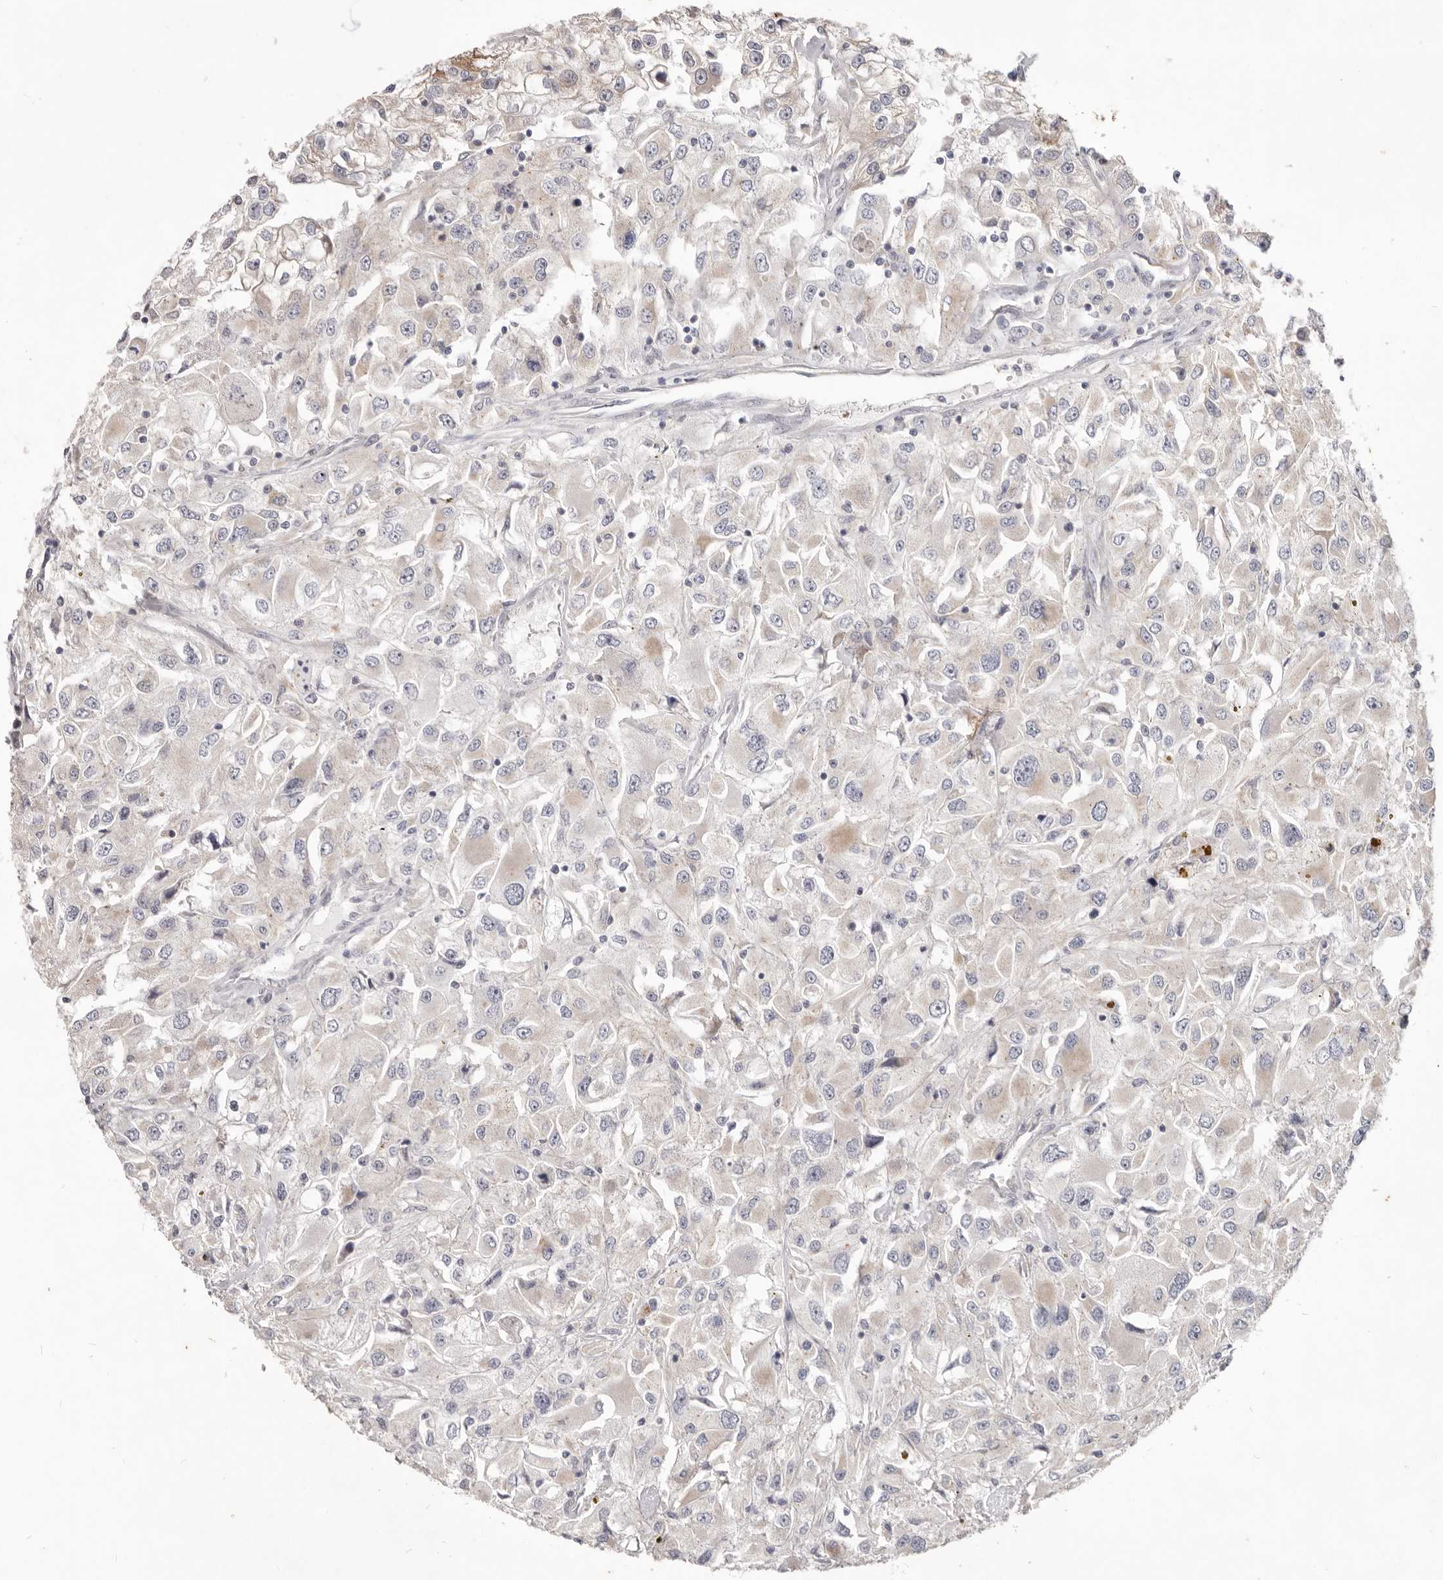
{"staining": {"intensity": "strong", "quantity": "25%-75%", "location": "cytoplasmic/membranous"}, "tissue": "renal cancer", "cell_type": "Tumor cells", "image_type": "cancer", "snomed": [{"axis": "morphology", "description": "Adenocarcinoma, NOS"}, {"axis": "topography", "description": "Kidney"}], "caption": "Brown immunohistochemical staining in human renal cancer (adenocarcinoma) displays strong cytoplasmic/membranous expression in about 25%-75% of tumor cells.", "gene": "WDR77", "patient": {"sex": "female", "age": 52}}